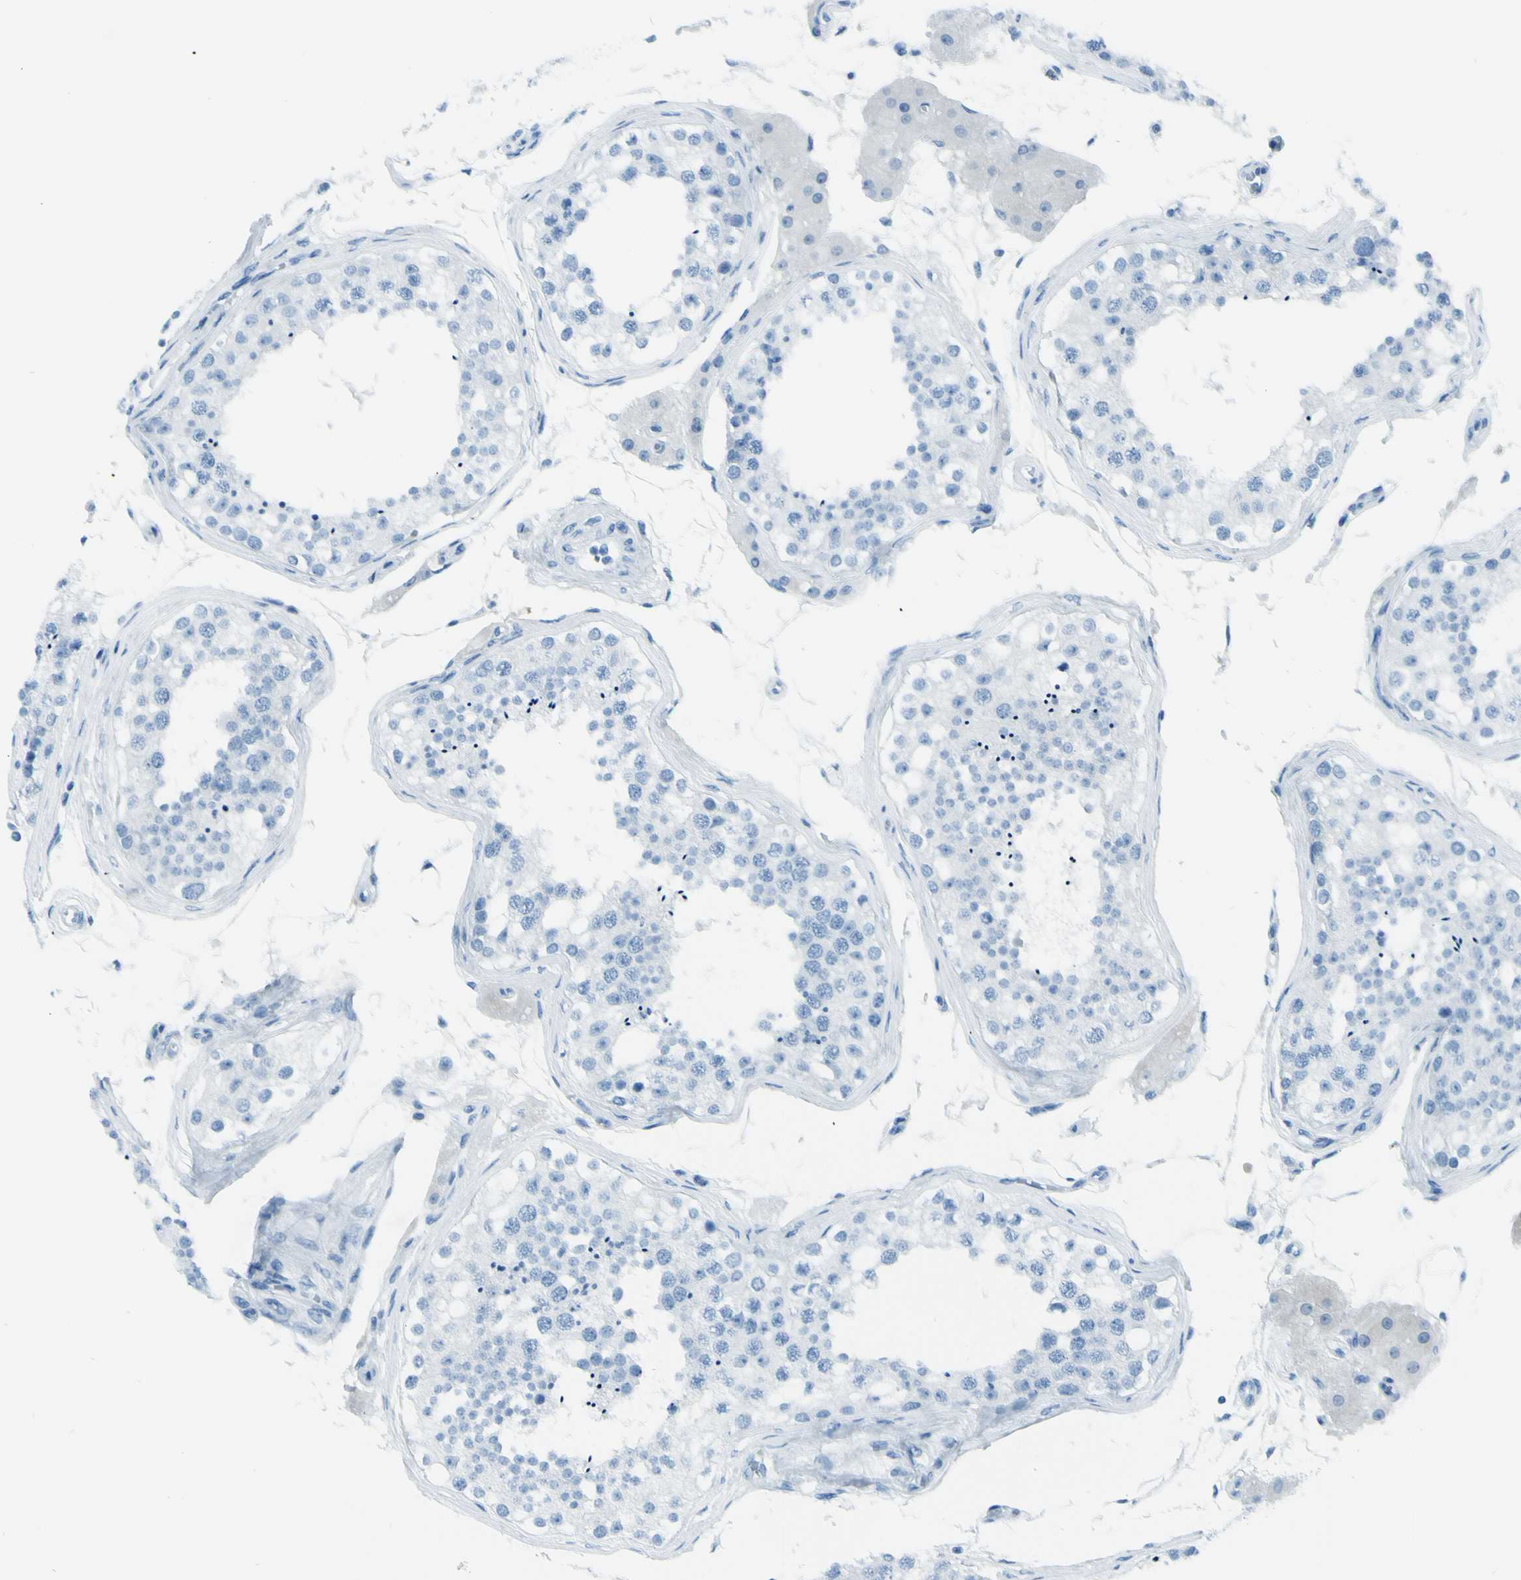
{"staining": {"intensity": "negative", "quantity": "none", "location": "none"}, "tissue": "testis", "cell_type": "Cells in seminiferous ducts", "image_type": "normal", "snomed": [{"axis": "morphology", "description": "Normal tissue, NOS"}, {"axis": "topography", "description": "Testis"}], "caption": "High magnification brightfield microscopy of benign testis stained with DAB (3,3'-diaminobenzidine) (brown) and counterstained with hematoxylin (blue): cells in seminiferous ducts show no significant expression. Brightfield microscopy of immunohistochemistry (IHC) stained with DAB (brown) and hematoxylin (blue), captured at high magnification.", "gene": "AFP", "patient": {"sex": "male", "age": 68}}